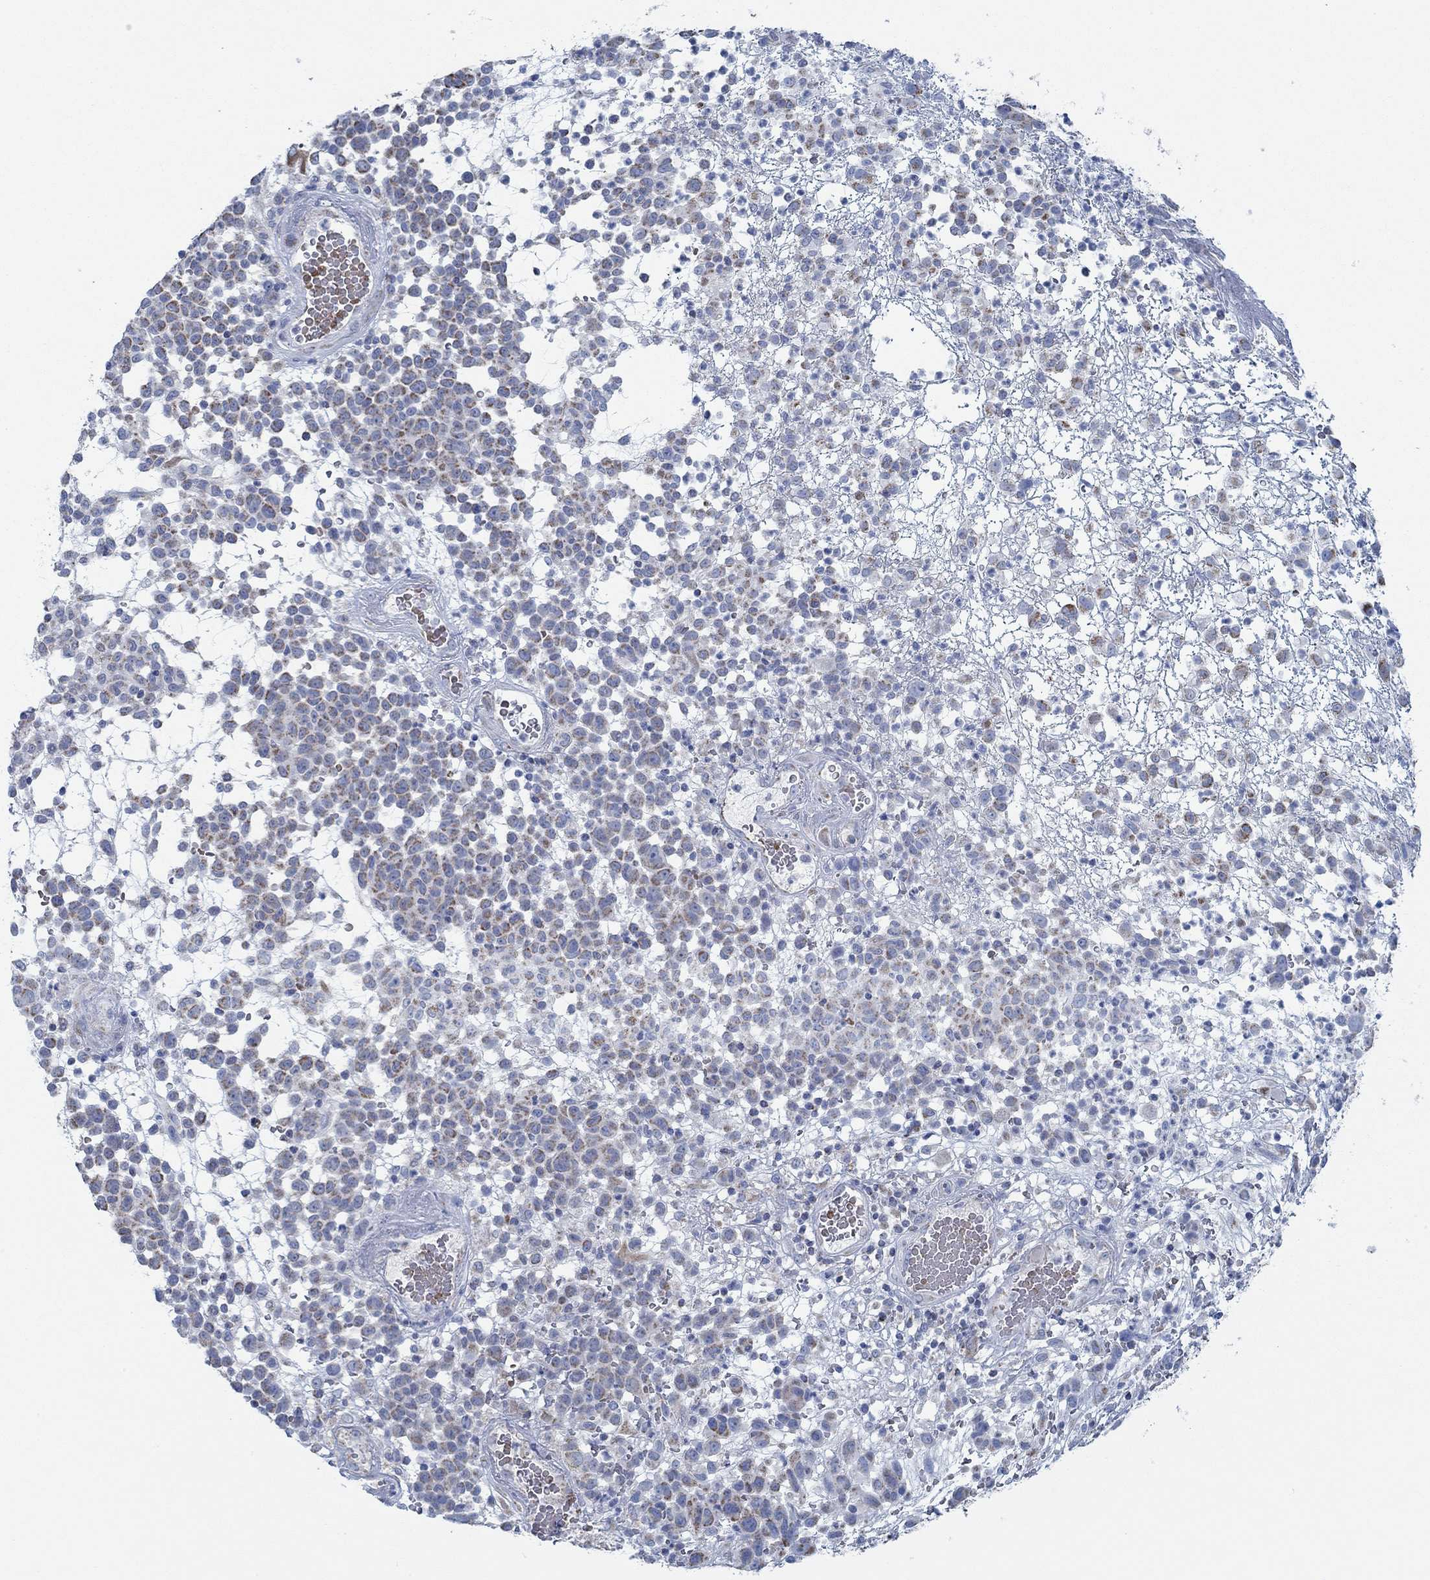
{"staining": {"intensity": "moderate", "quantity": ">75%", "location": "cytoplasmic/membranous"}, "tissue": "melanoma", "cell_type": "Tumor cells", "image_type": "cancer", "snomed": [{"axis": "morphology", "description": "Malignant melanoma, NOS"}, {"axis": "topography", "description": "Skin"}], "caption": "Human malignant melanoma stained with a protein marker displays moderate staining in tumor cells.", "gene": "GLOD5", "patient": {"sex": "male", "age": 59}}